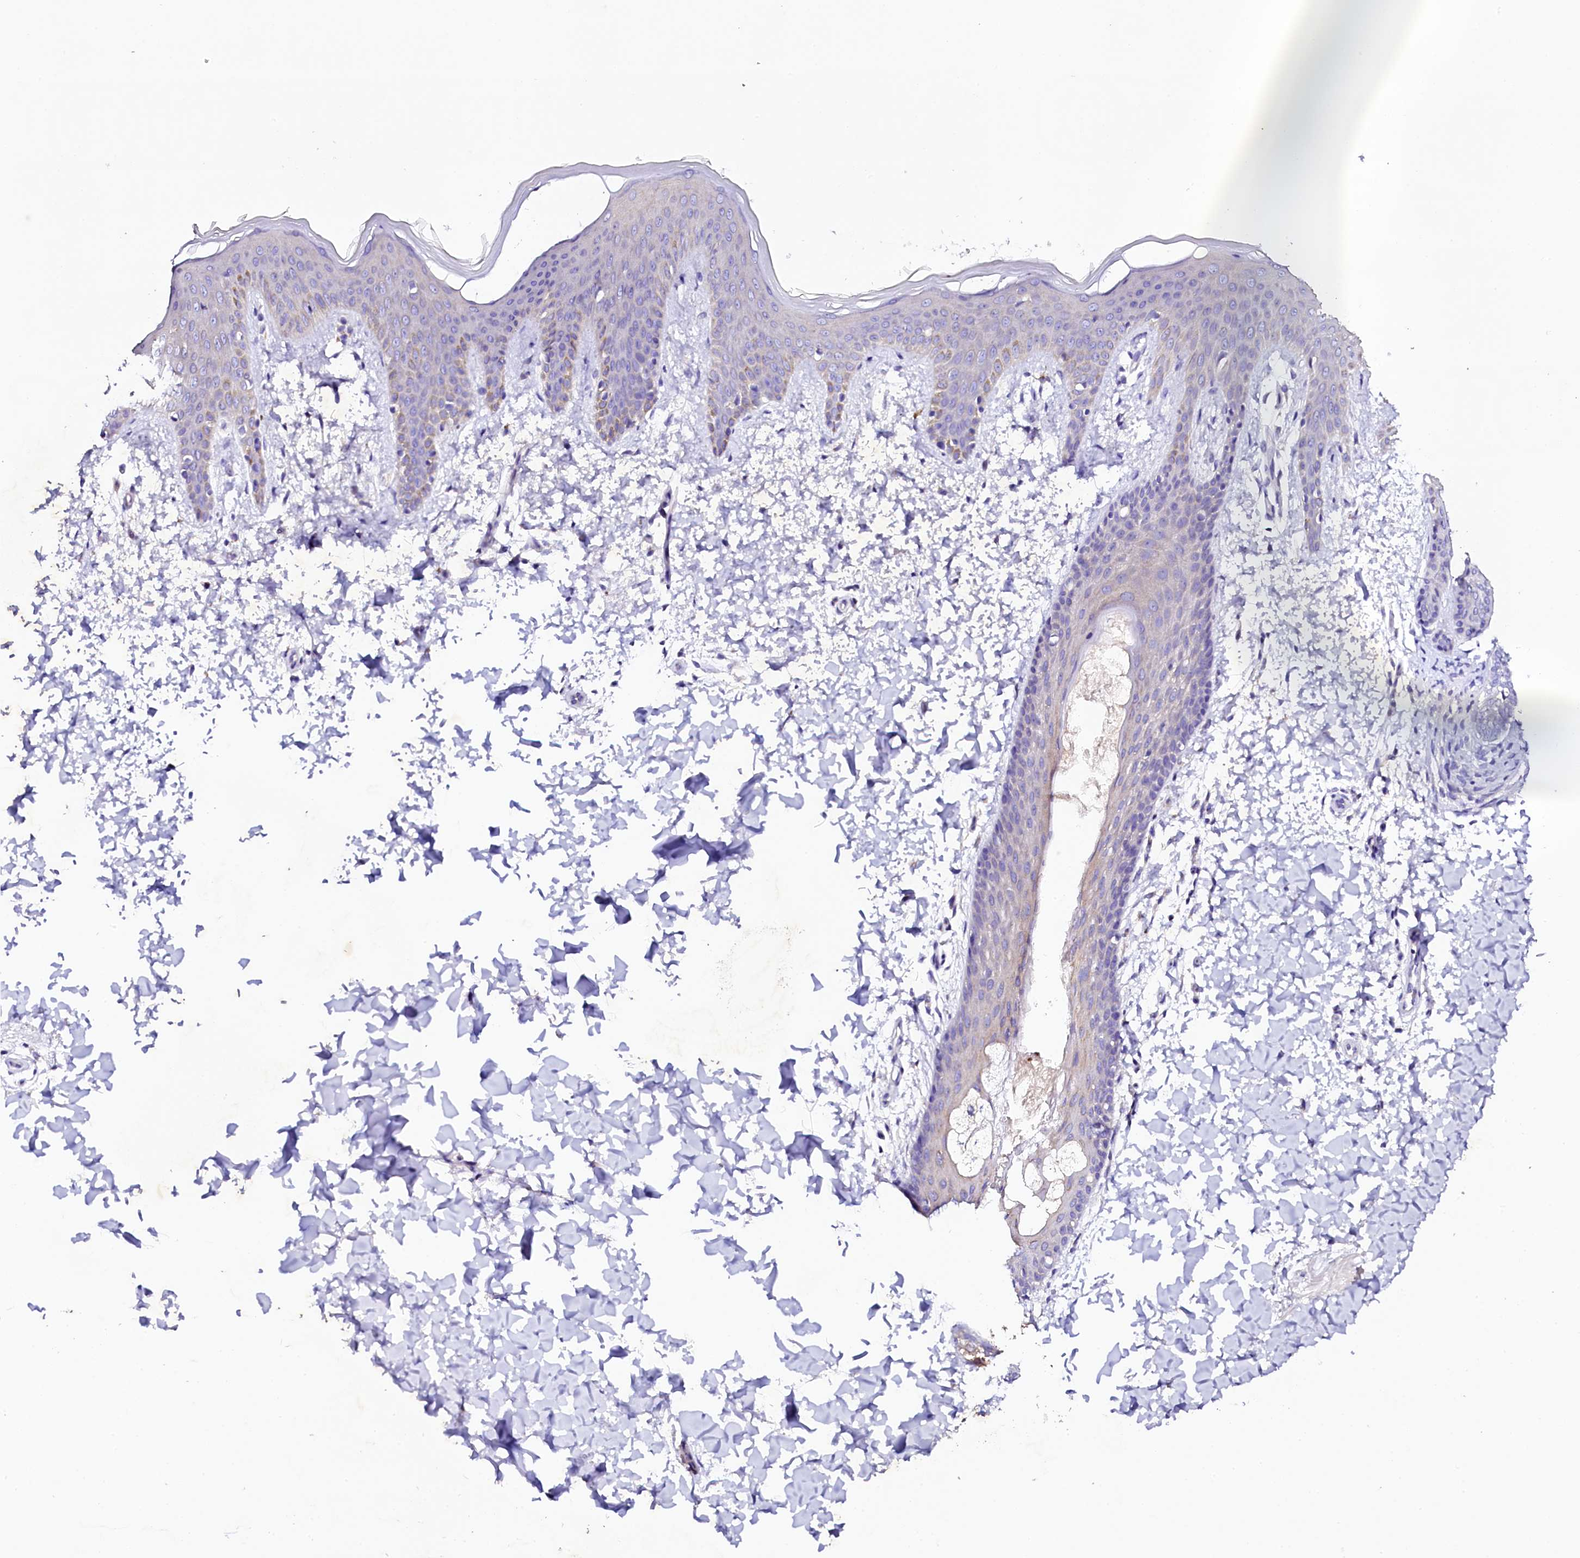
{"staining": {"intensity": "negative", "quantity": "none", "location": "none"}, "tissue": "skin", "cell_type": "Fibroblasts", "image_type": "normal", "snomed": [{"axis": "morphology", "description": "Normal tissue, NOS"}, {"axis": "topography", "description": "Skin"}], "caption": "This is a histopathology image of immunohistochemistry staining of unremarkable skin, which shows no positivity in fibroblasts. The staining was performed using DAB to visualize the protein expression in brown, while the nuclei were stained in blue with hematoxylin (Magnification: 20x).", "gene": "NAA16", "patient": {"sex": "male", "age": 36}}